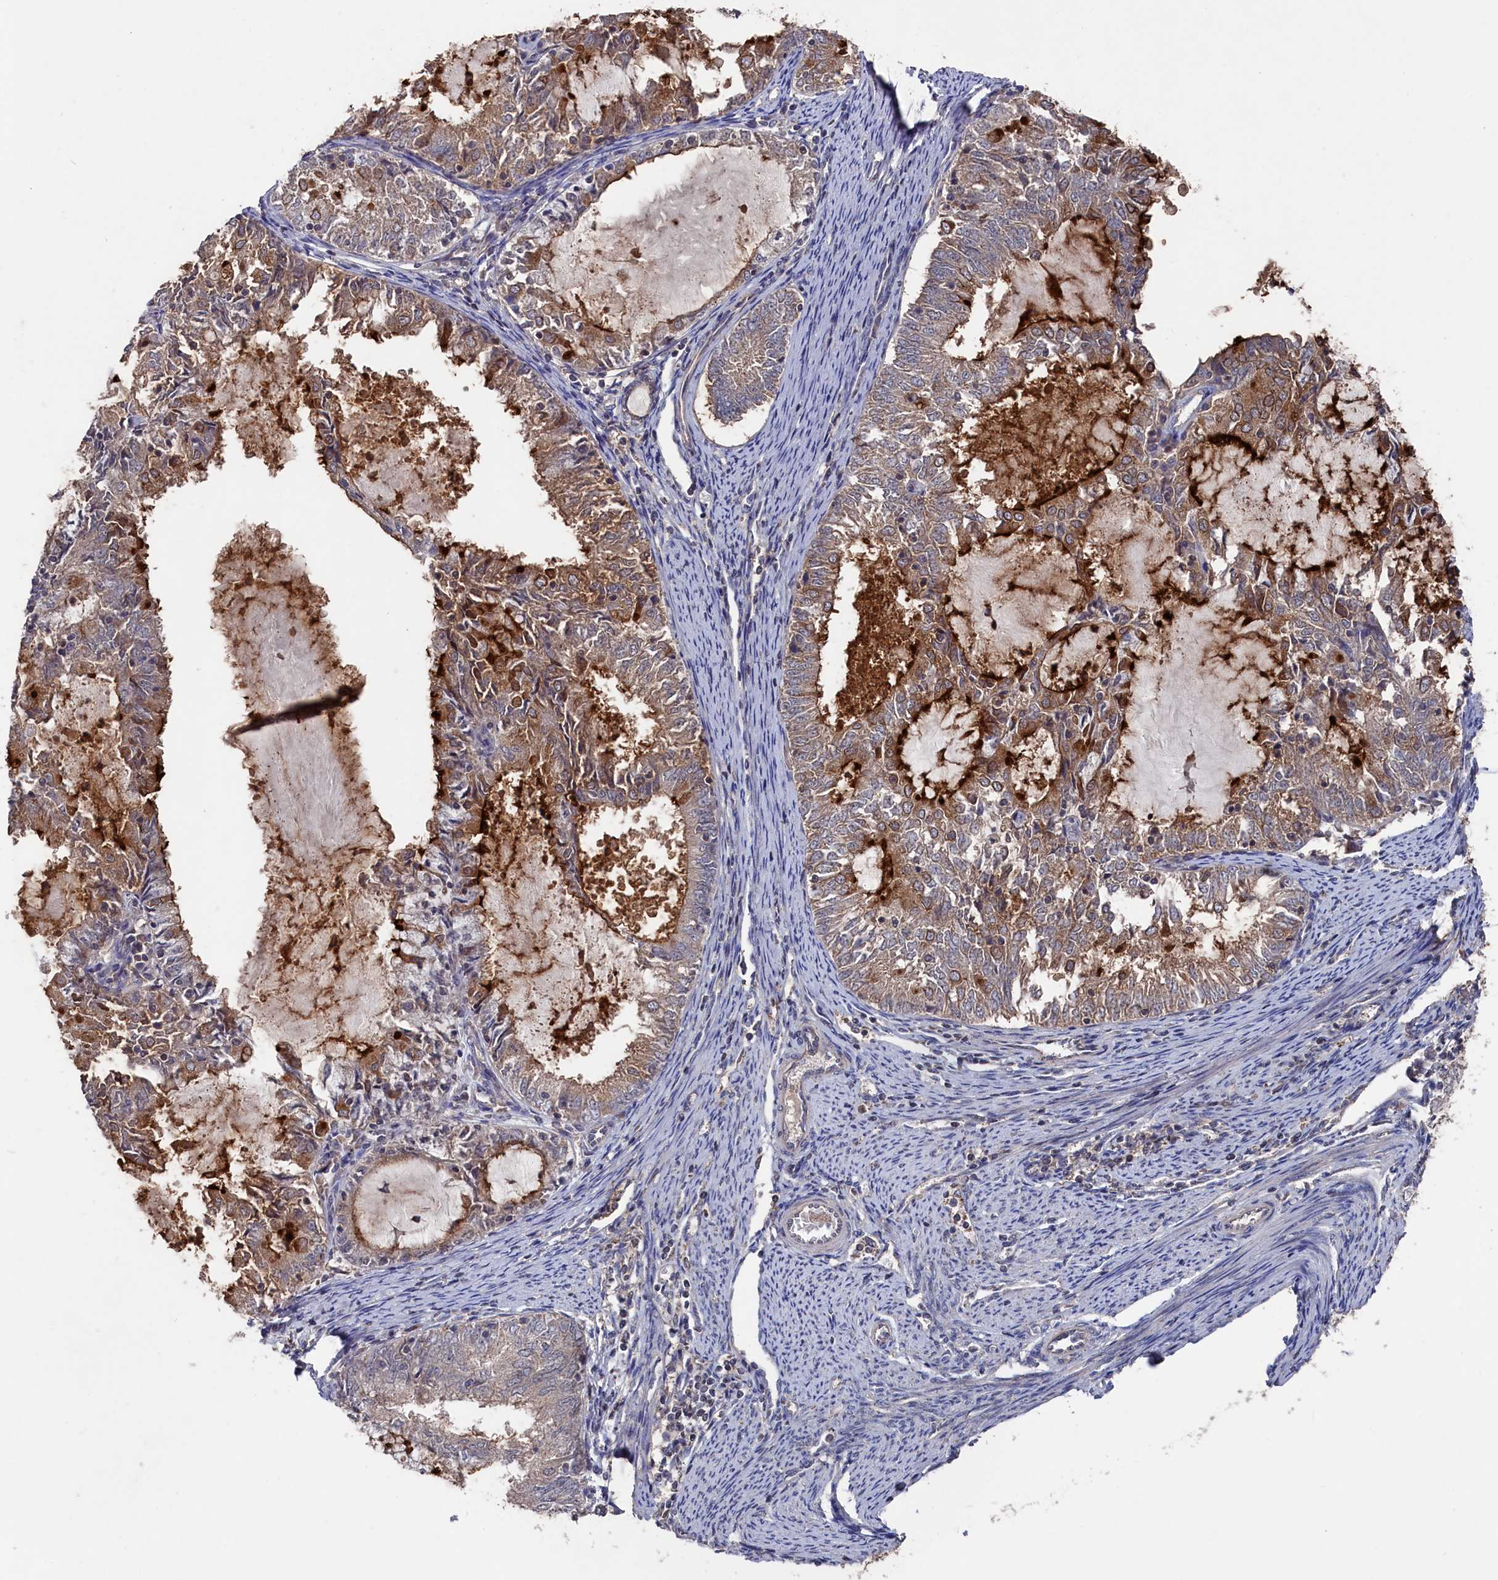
{"staining": {"intensity": "weak", "quantity": "25%-75%", "location": "cytoplasmic/membranous"}, "tissue": "endometrial cancer", "cell_type": "Tumor cells", "image_type": "cancer", "snomed": [{"axis": "morphology", "description": "Adenocarcinoma, NOS"}, {"axis": "topography", "description": "Endometrium"}], "caption": "Immunohistochemistry histopathology image of human adenocarcinoma (endometrial) stained for a protein (brown), which displays low levels of weak cytoplasmic/membranous staining in approximately 25%-75% of tumor cells.", "gene": "TMC5", "patient": {"sex": "female", "age": 57}}